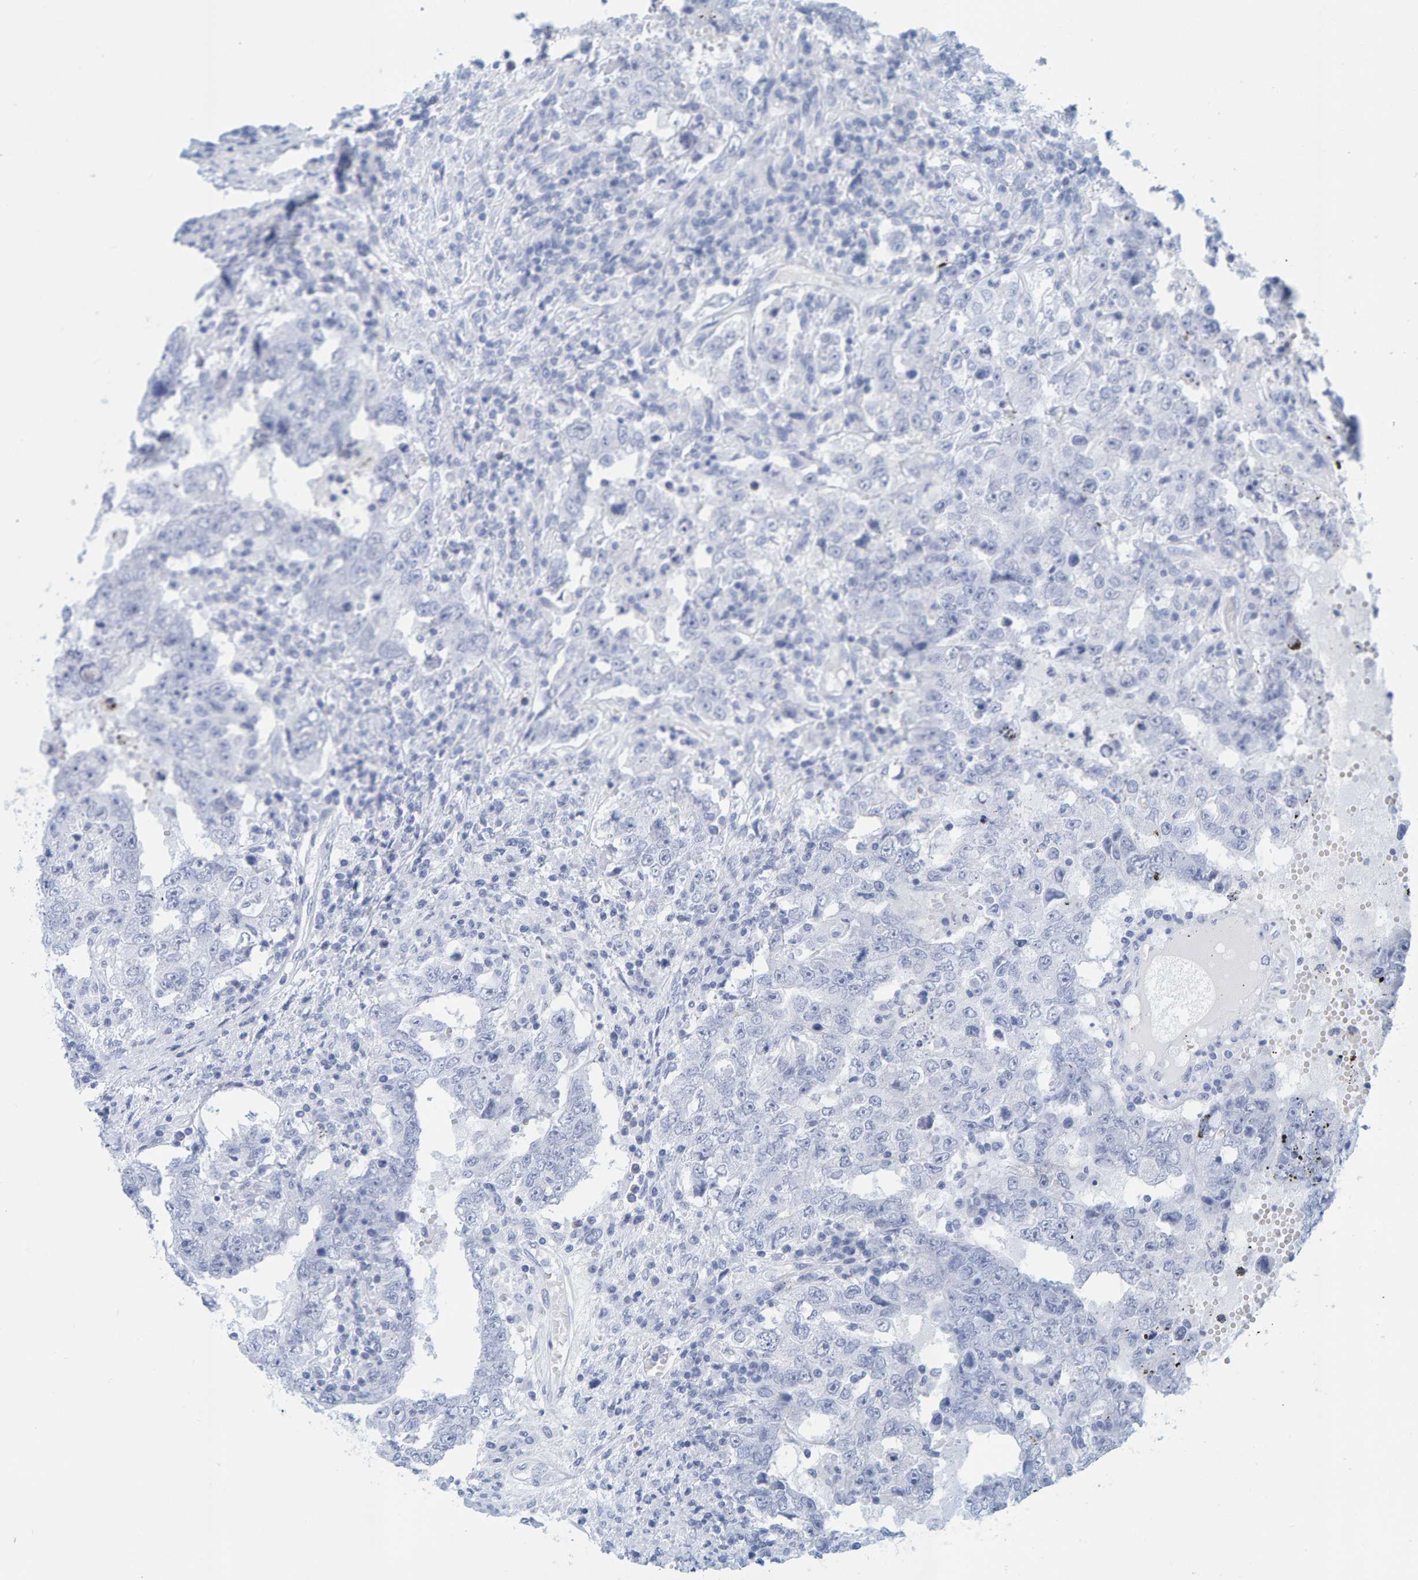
{"staining": {"intensity": "negative", "quantity": "none", "location": "none"}, "tissue": "testis cancer", "cell_type": "Tumor cells", "image_type": "cancer", "snomed": [{"axis": "morphology", "description": "Carcinoma, Embryonal, NOS"}, {"axis": "topography", "description": "Testis"}], "caption": "Image shows no significant protein staining in tumor cells of testis cancer (embryonal carcinoma).", "gene": "SFTPC", "patient": {"sex": "male", "age": 26}}